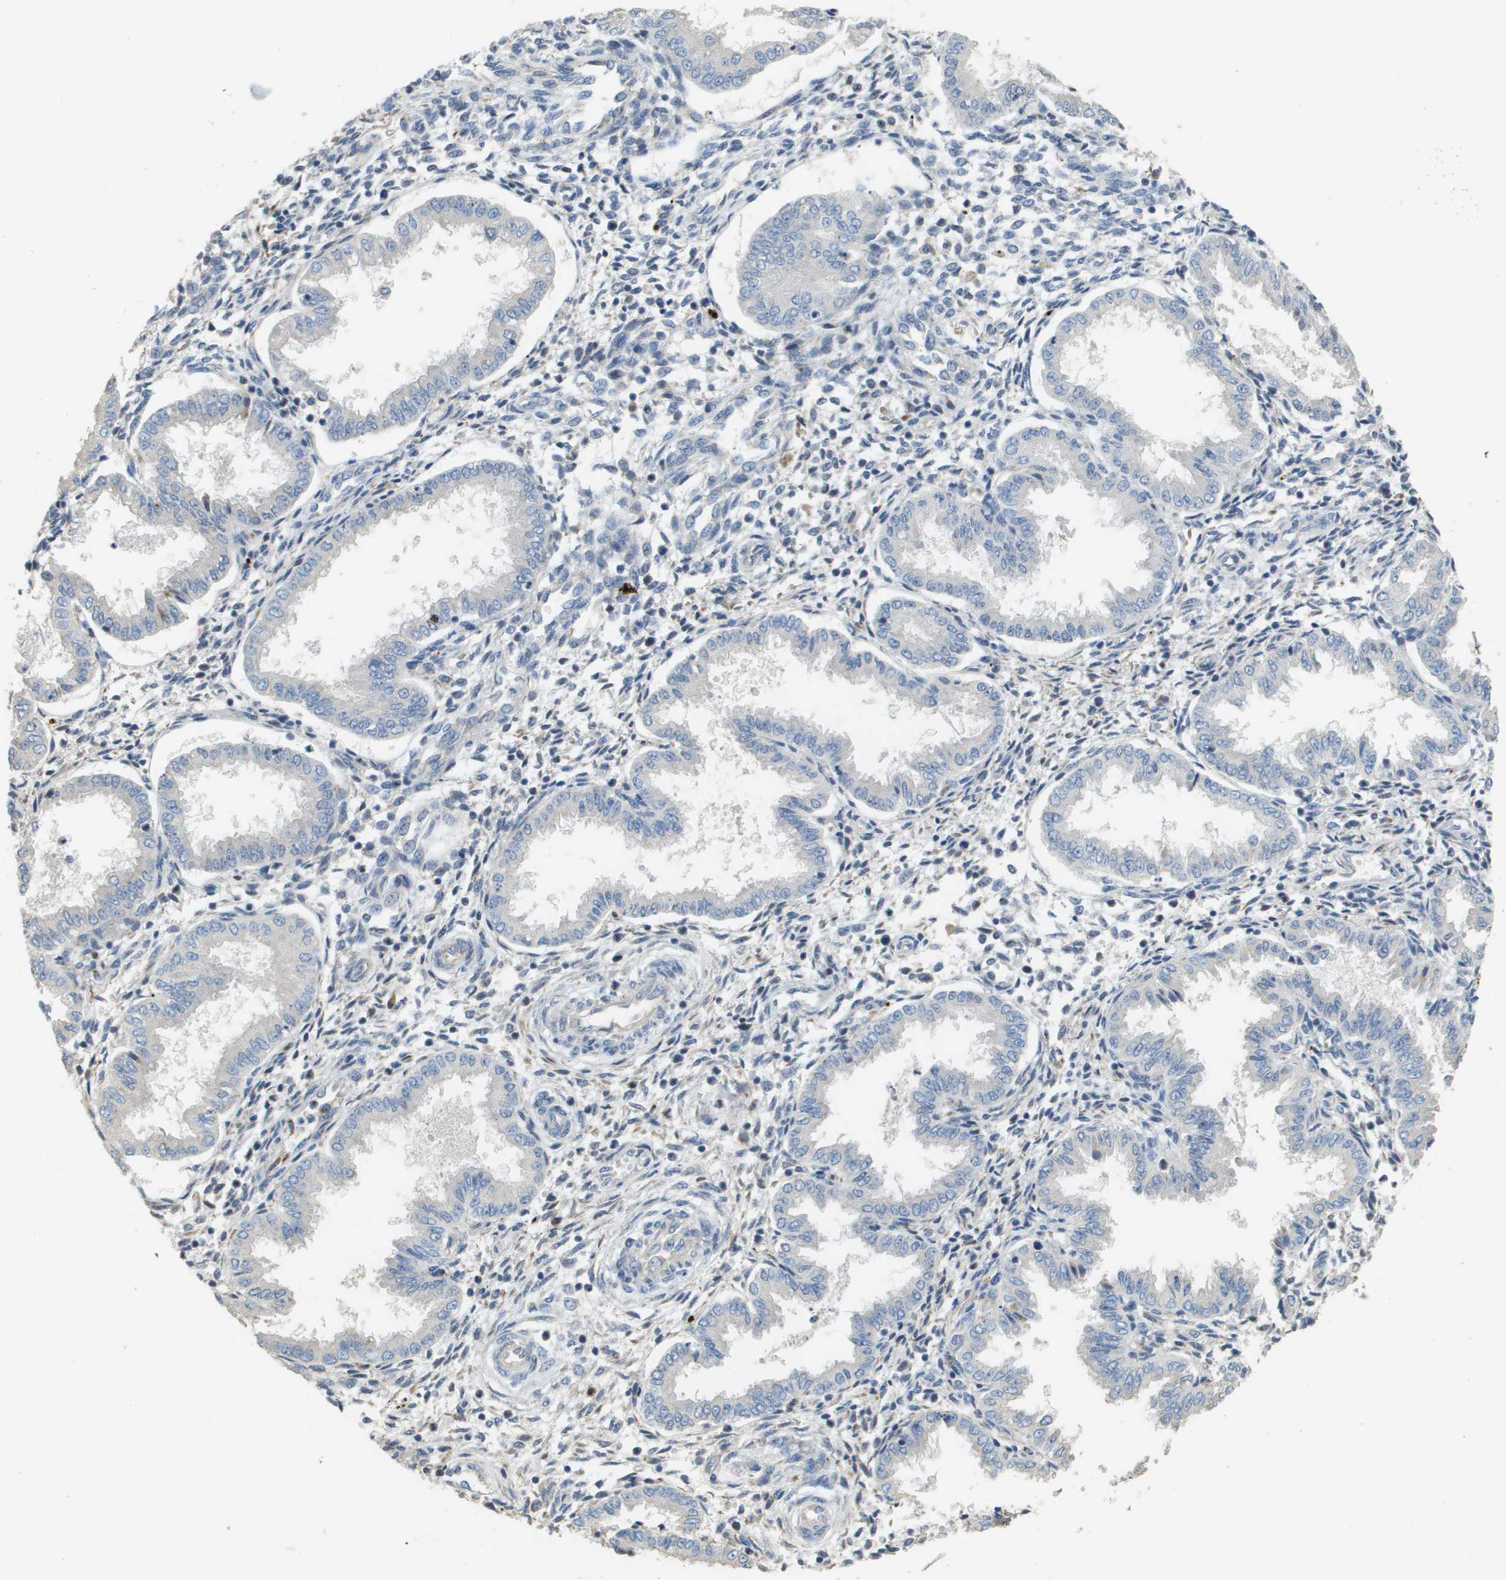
{"staining": {"intensity": "negative", "quantity": "none", "location": "none"}, "tissue": "endometrium", "cell_type": "Cells in endometrial stroma", "image_type": "normal", "snomed": [{"axis": "morphology", "description": "Normal tissue, NOS"}, {"axis": "topography", "description": "Endometrium"}], "caption": "Immunohistochemical staining of normal endometrium displays no significant expression in cells in endometrial stroma.", "gene": "CASP10", "patient": {"sex": "female", "age": 33}}